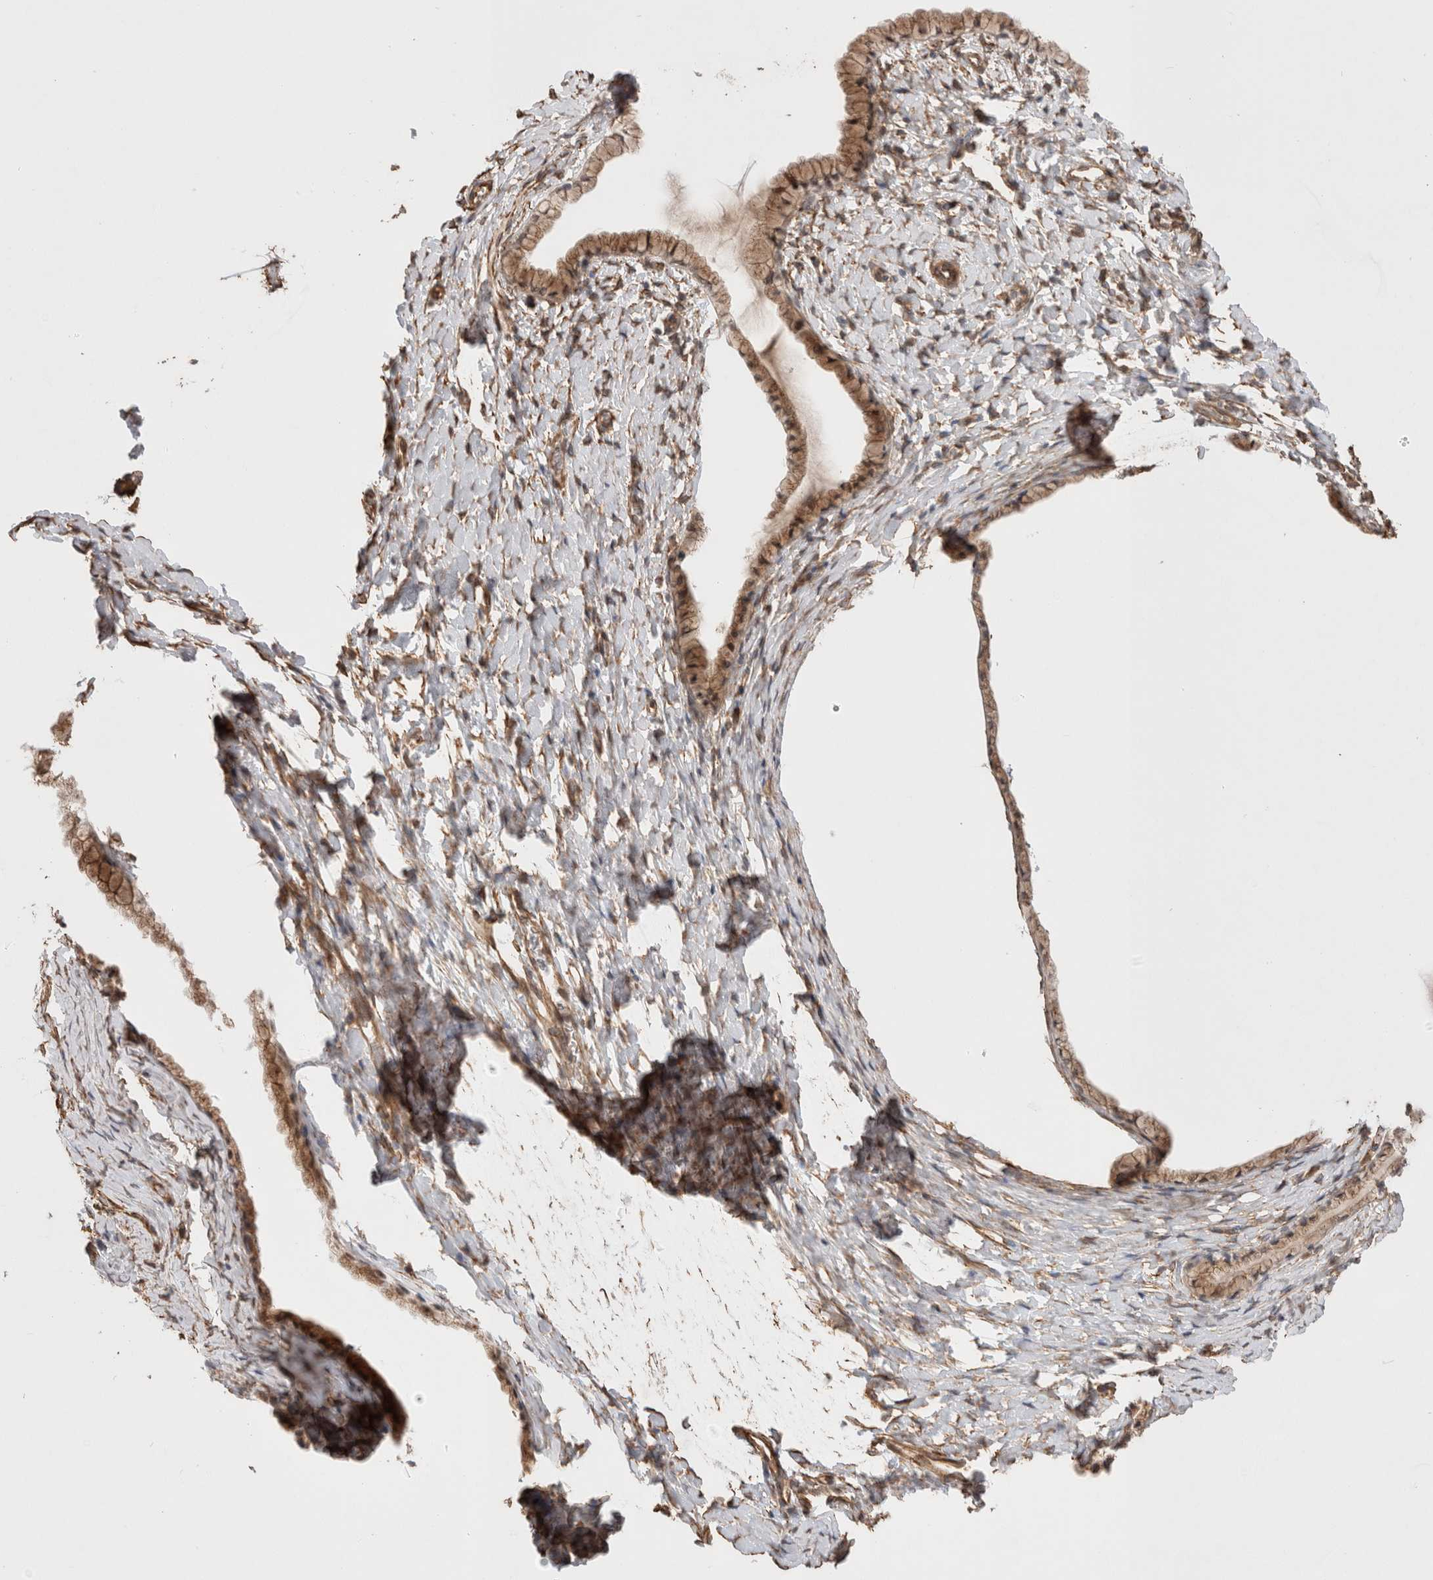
{"staining": {"intensity": "moderate", "quantity": ">75%", "location": "cytoplasmic/membranous"}, "tissue": "cervix", "cell_type": "Glandular cells", "image_type": "normal", "snomed": [{"axis": "morphology", "description": "Normal tissue, NOS"}, {"axis": "topography", "description": "Cervix"}], "caption": "Immunohistochemical staining of normal cervix reveals moderate cytoplasmic/membranous protein positivity in approximately >75% of glandular cells. (Stains: DAB (3,3'-diaminobenzidine) in brown, nuclei in blue, Microscopy: brightfield microscopy at high magnification).", "gene": "CAAP1", "patient": {"sex": "female", "age": 72}}